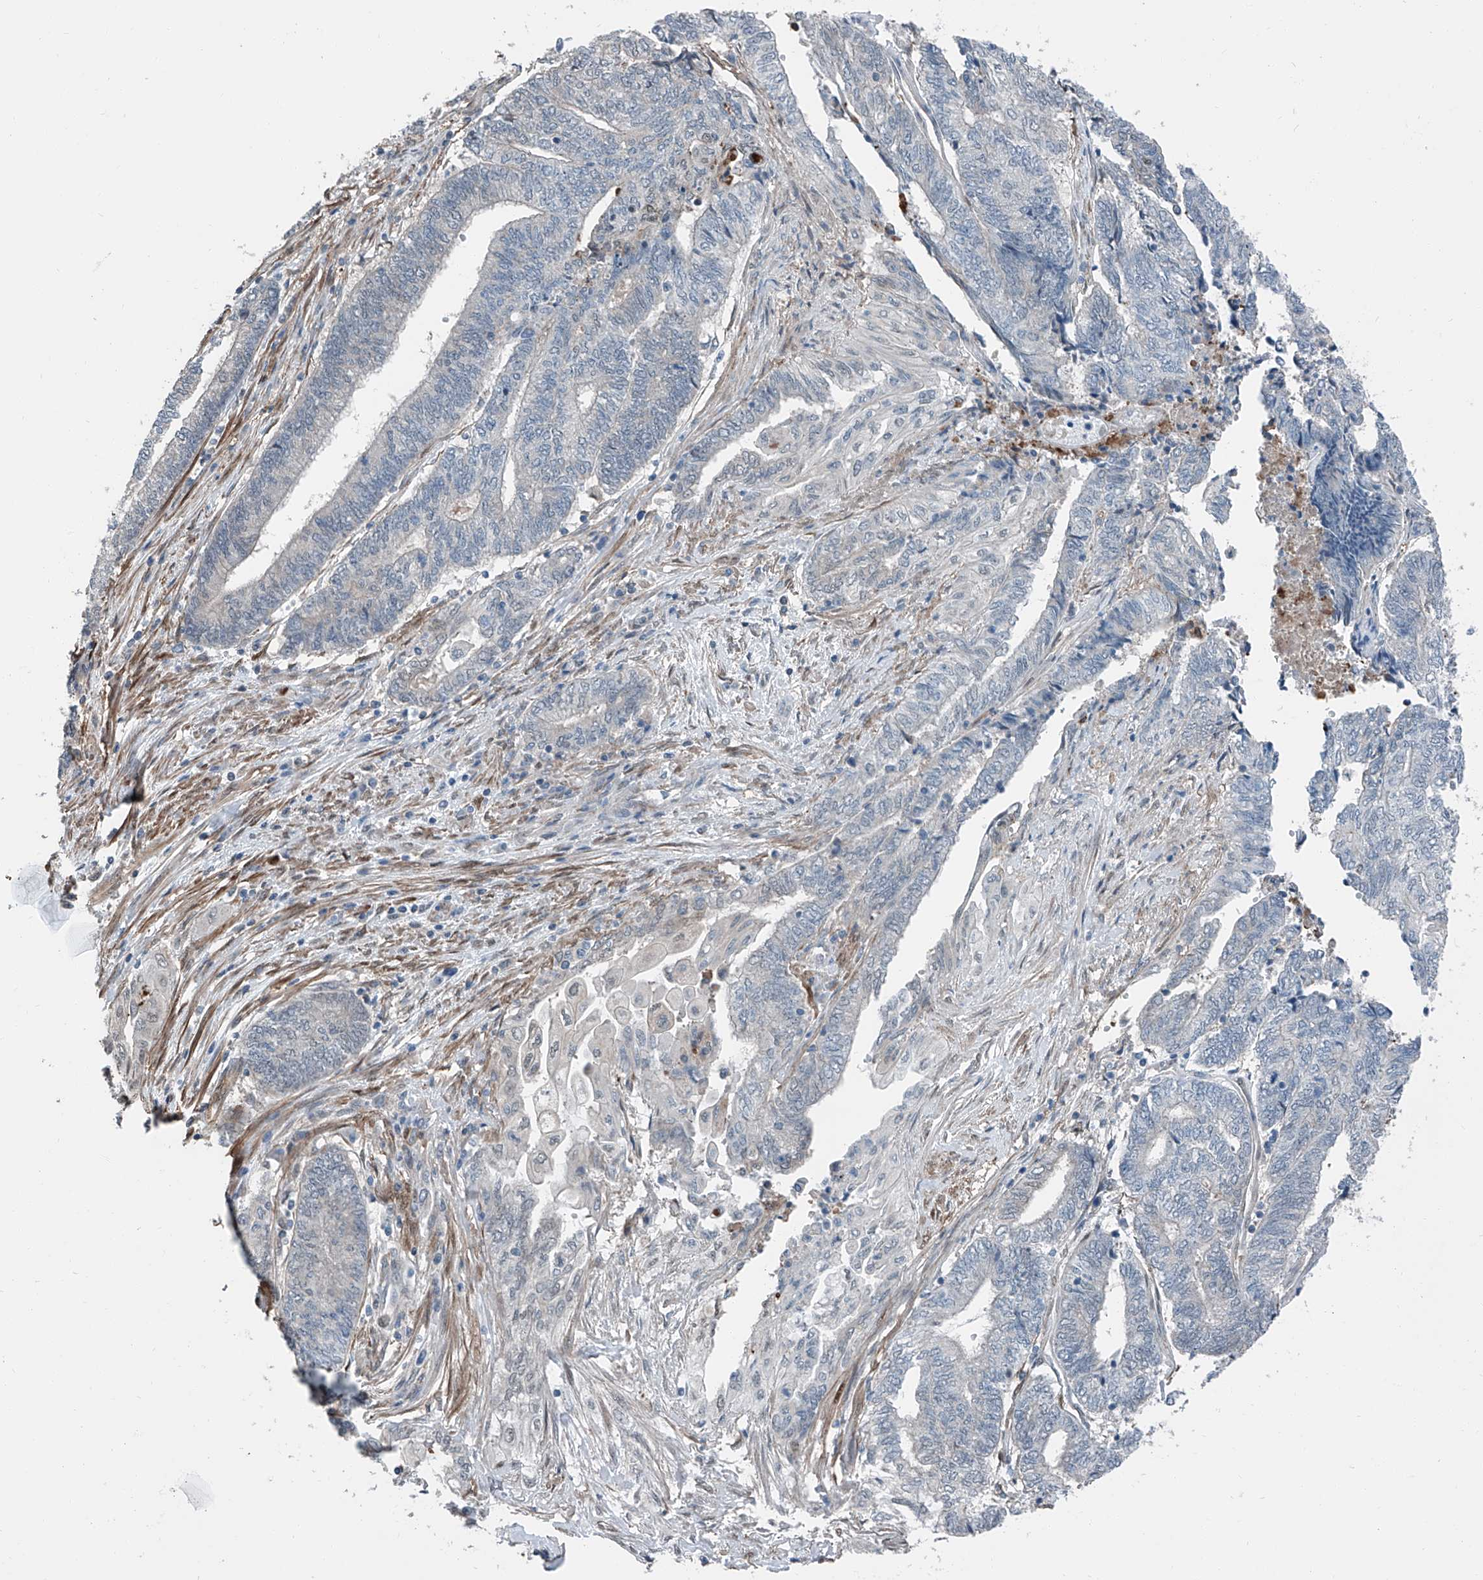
{"staining": {"intensity": "negative", "quantity": "none", "location": "none"}, "tissue": "endometrial cancer", "cell_type": "Tumor cells", "image_type": "cancer", "snomed": [{"axis": "morphology", "description": "Adenocarcinoma, NOS"}, {"axis": "topography", "description": "Uterus"}, {"axis": "topography", "description": "Endometrium"}], "caption": "This is an immunohistochemistry (IHC) histopathology image of endometrial adenocarcinoma. There is no positivity in tumor cells.", "gene": "HSPA6", "patient": {"sex": "female", "age": 70}}